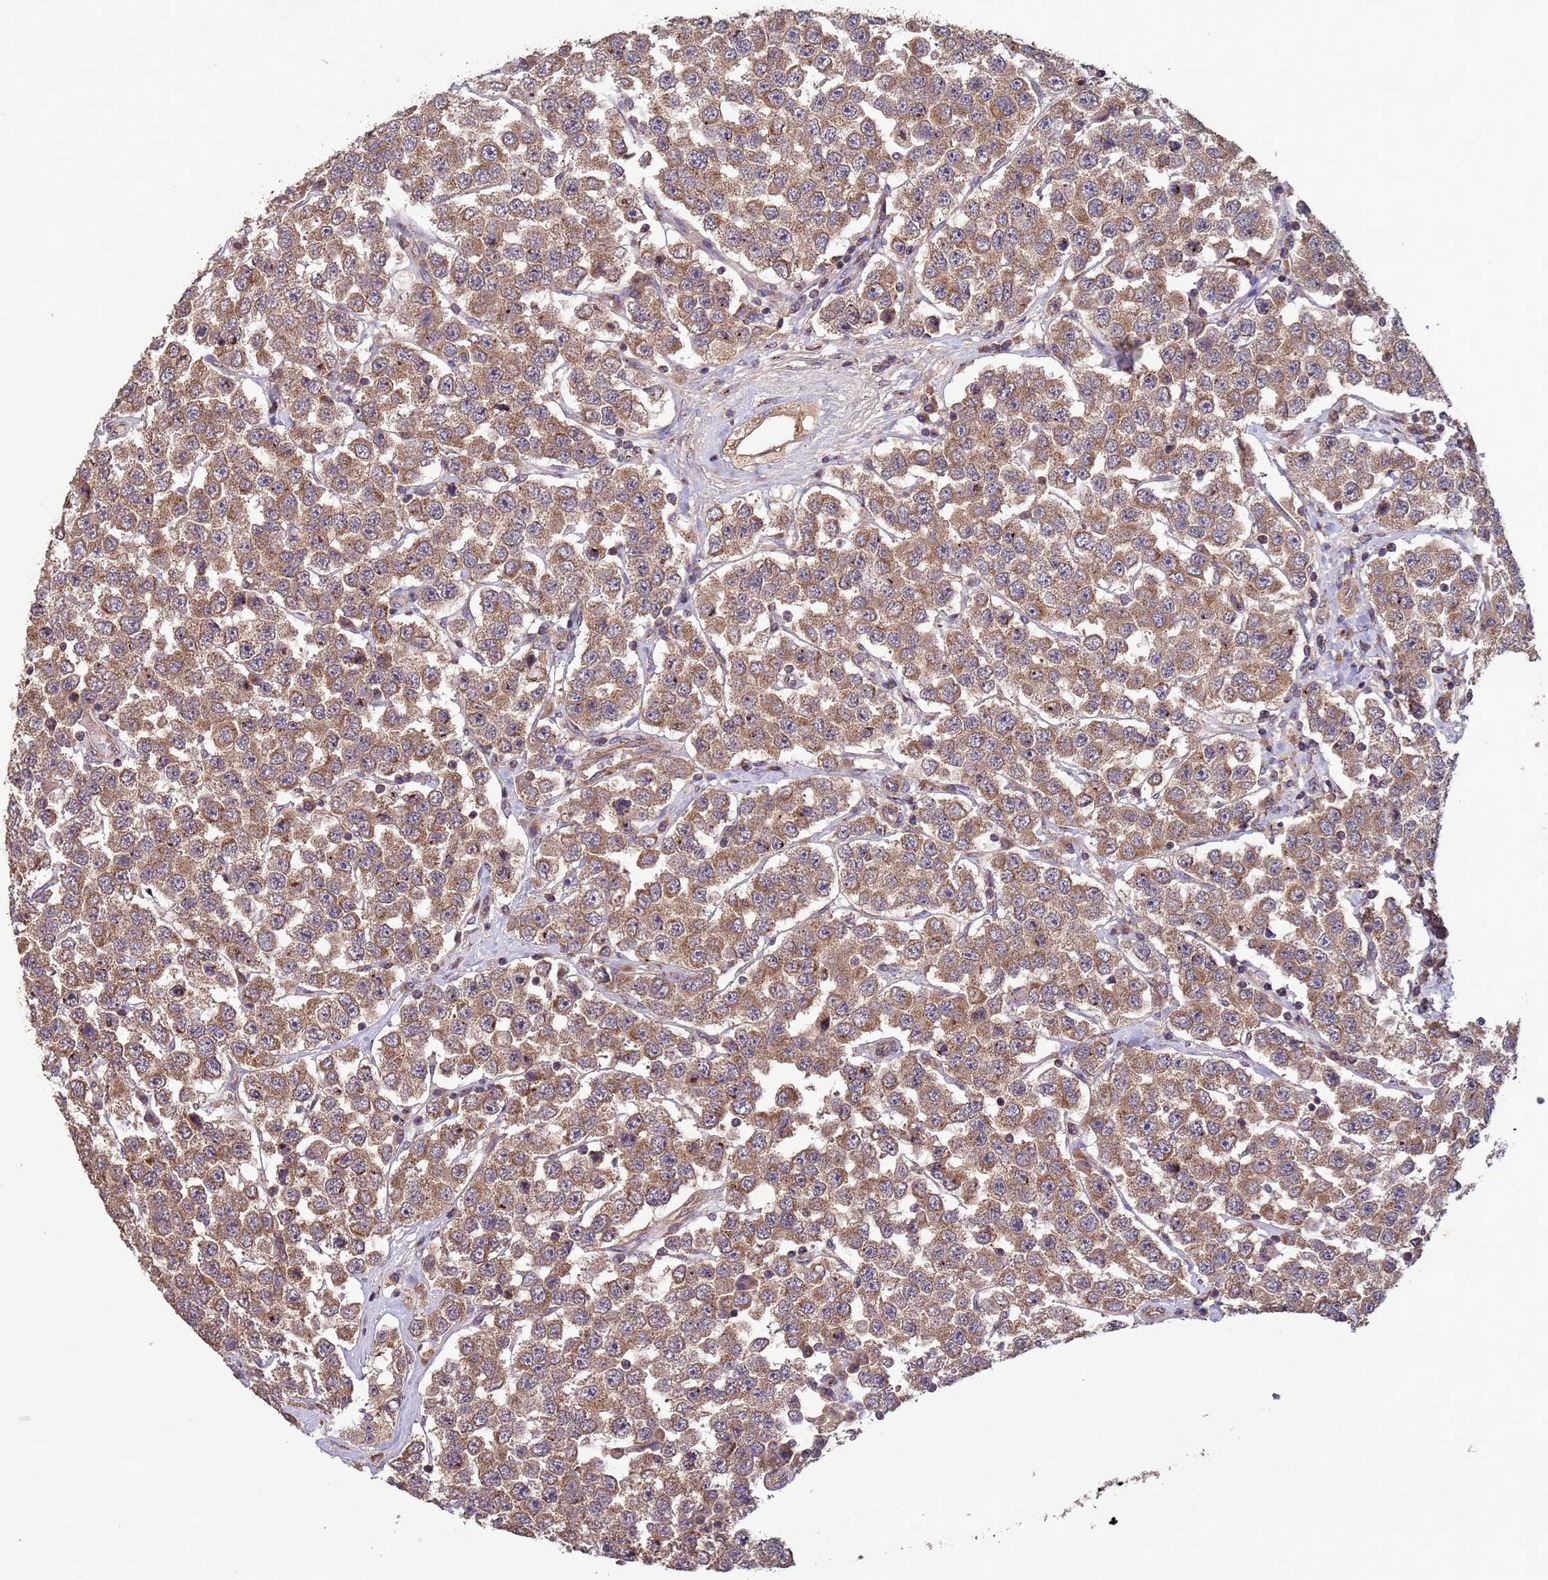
{"staining": {"intensity": "moderate", "quantity": ">75%", "location": "cytoplasmic/membranous"}, "tissue": "testis cancer", "cell_type": "Tumor cells", "image_type": "cancer", "snomed": [{"axis": "morphology", "description": "Seminoma, NOS"}, {"axis": "topography", "description": "Testis"}], "caption": "This photomicrograph shows testis seminoma stained with immunohistochemistry to label a protein in brown. The cytoplasmic/membranous of tumor cells show moderate positivity for the protein. Nuclei are counter-stained blue.", "gene": "FASTKD1", "patient": {"sex": "male", "age": 28}}